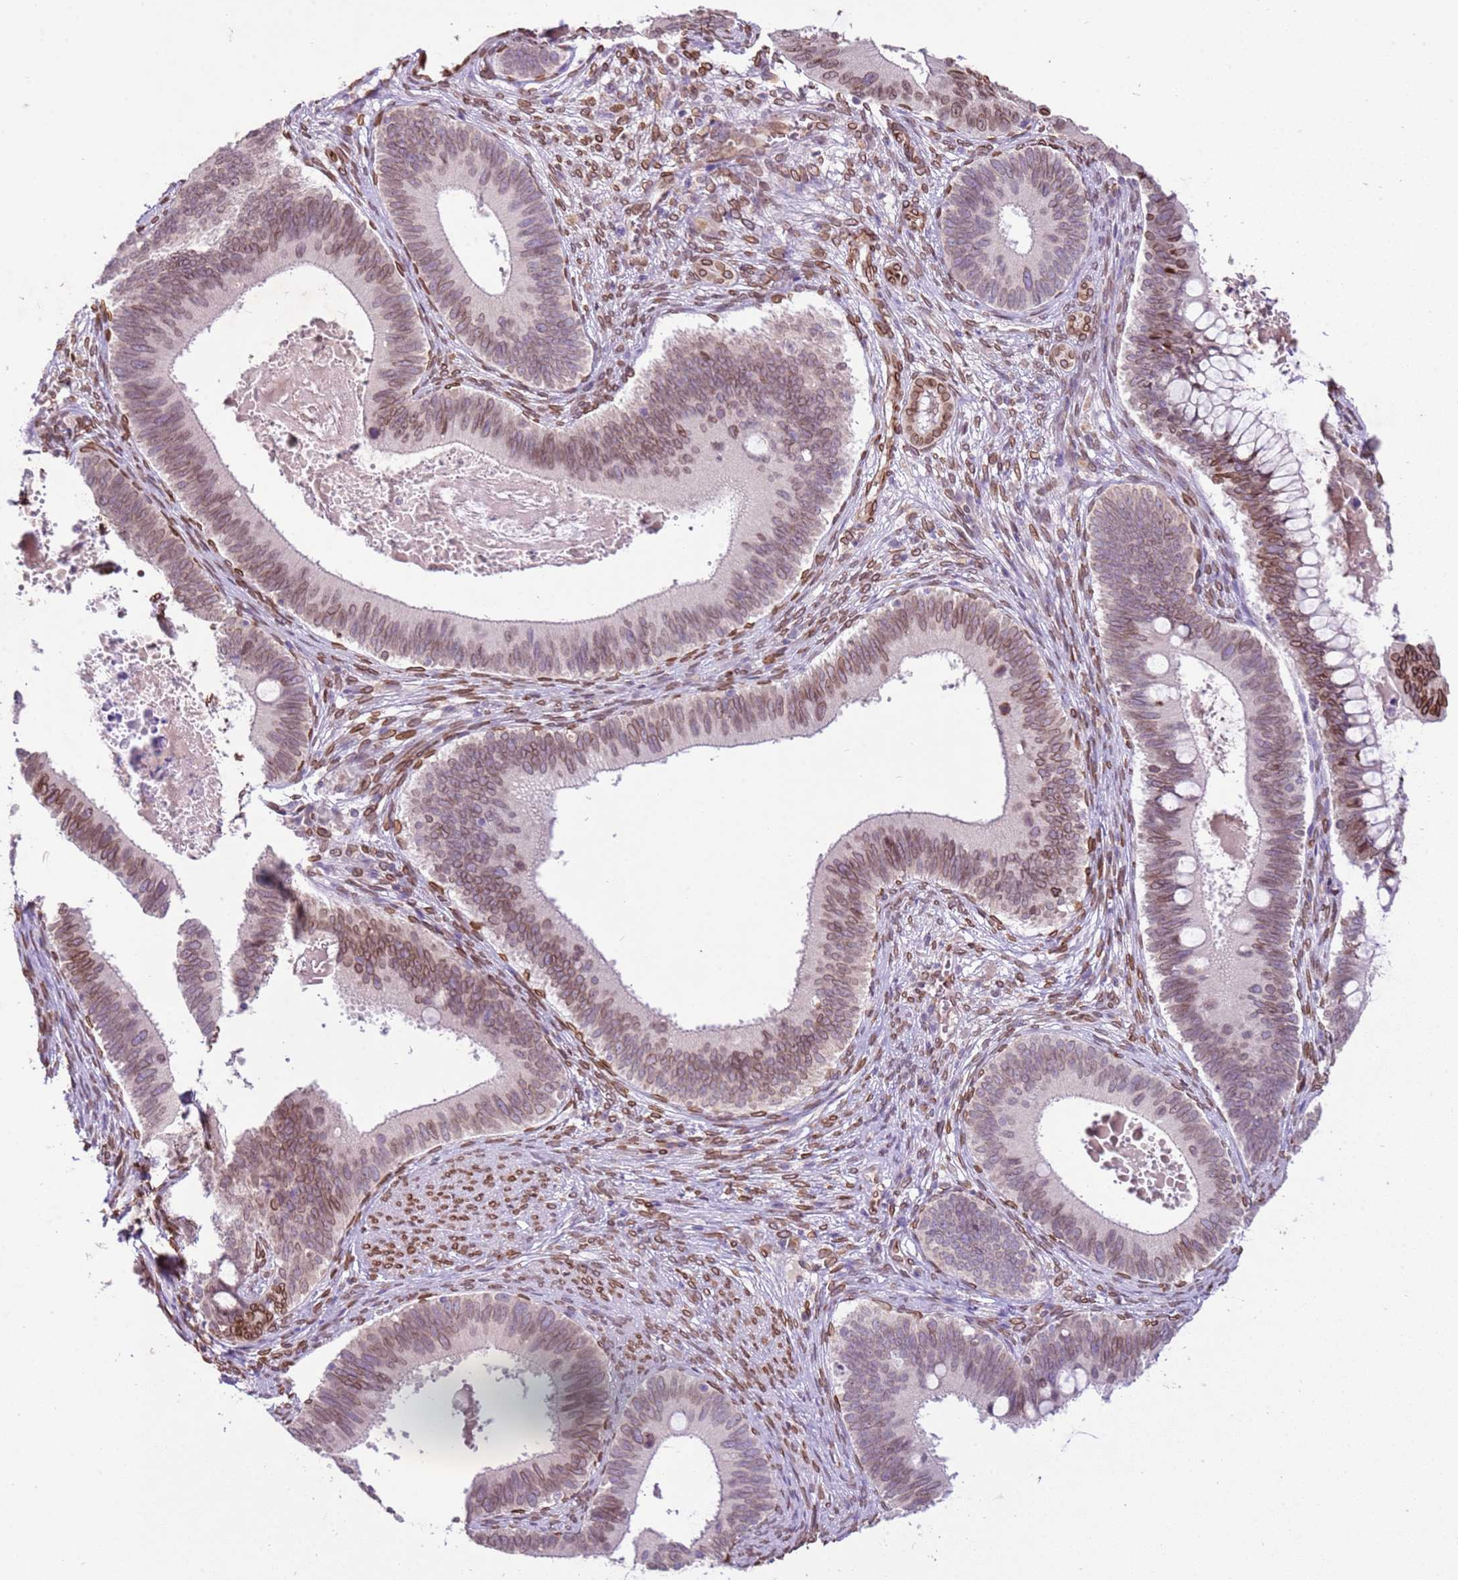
{"staining": {"intensity": "moderate", "quantity": ">75%", "location": "cytoplasmic/membranous,nuclear"}, "tissue": "cervical cancer", "cell_type": "Tumor cells", "image_type": "cancer", "snomed": [{"axis": "morphology", "description": "Adenocarcinoma, NOS"}, {"axis": "topography", "description": "Cervix"}], "caption": "This image exhibits cervical cancer stained with IHC to label a protein in brown. The cytoplasmic/membranous and nuclear of tumor cells show moderate positivity for the protein. Nuclei are counter-stained blue.", "gene": "TMEM47", "patient": {"sex": "female", "age": 42}}